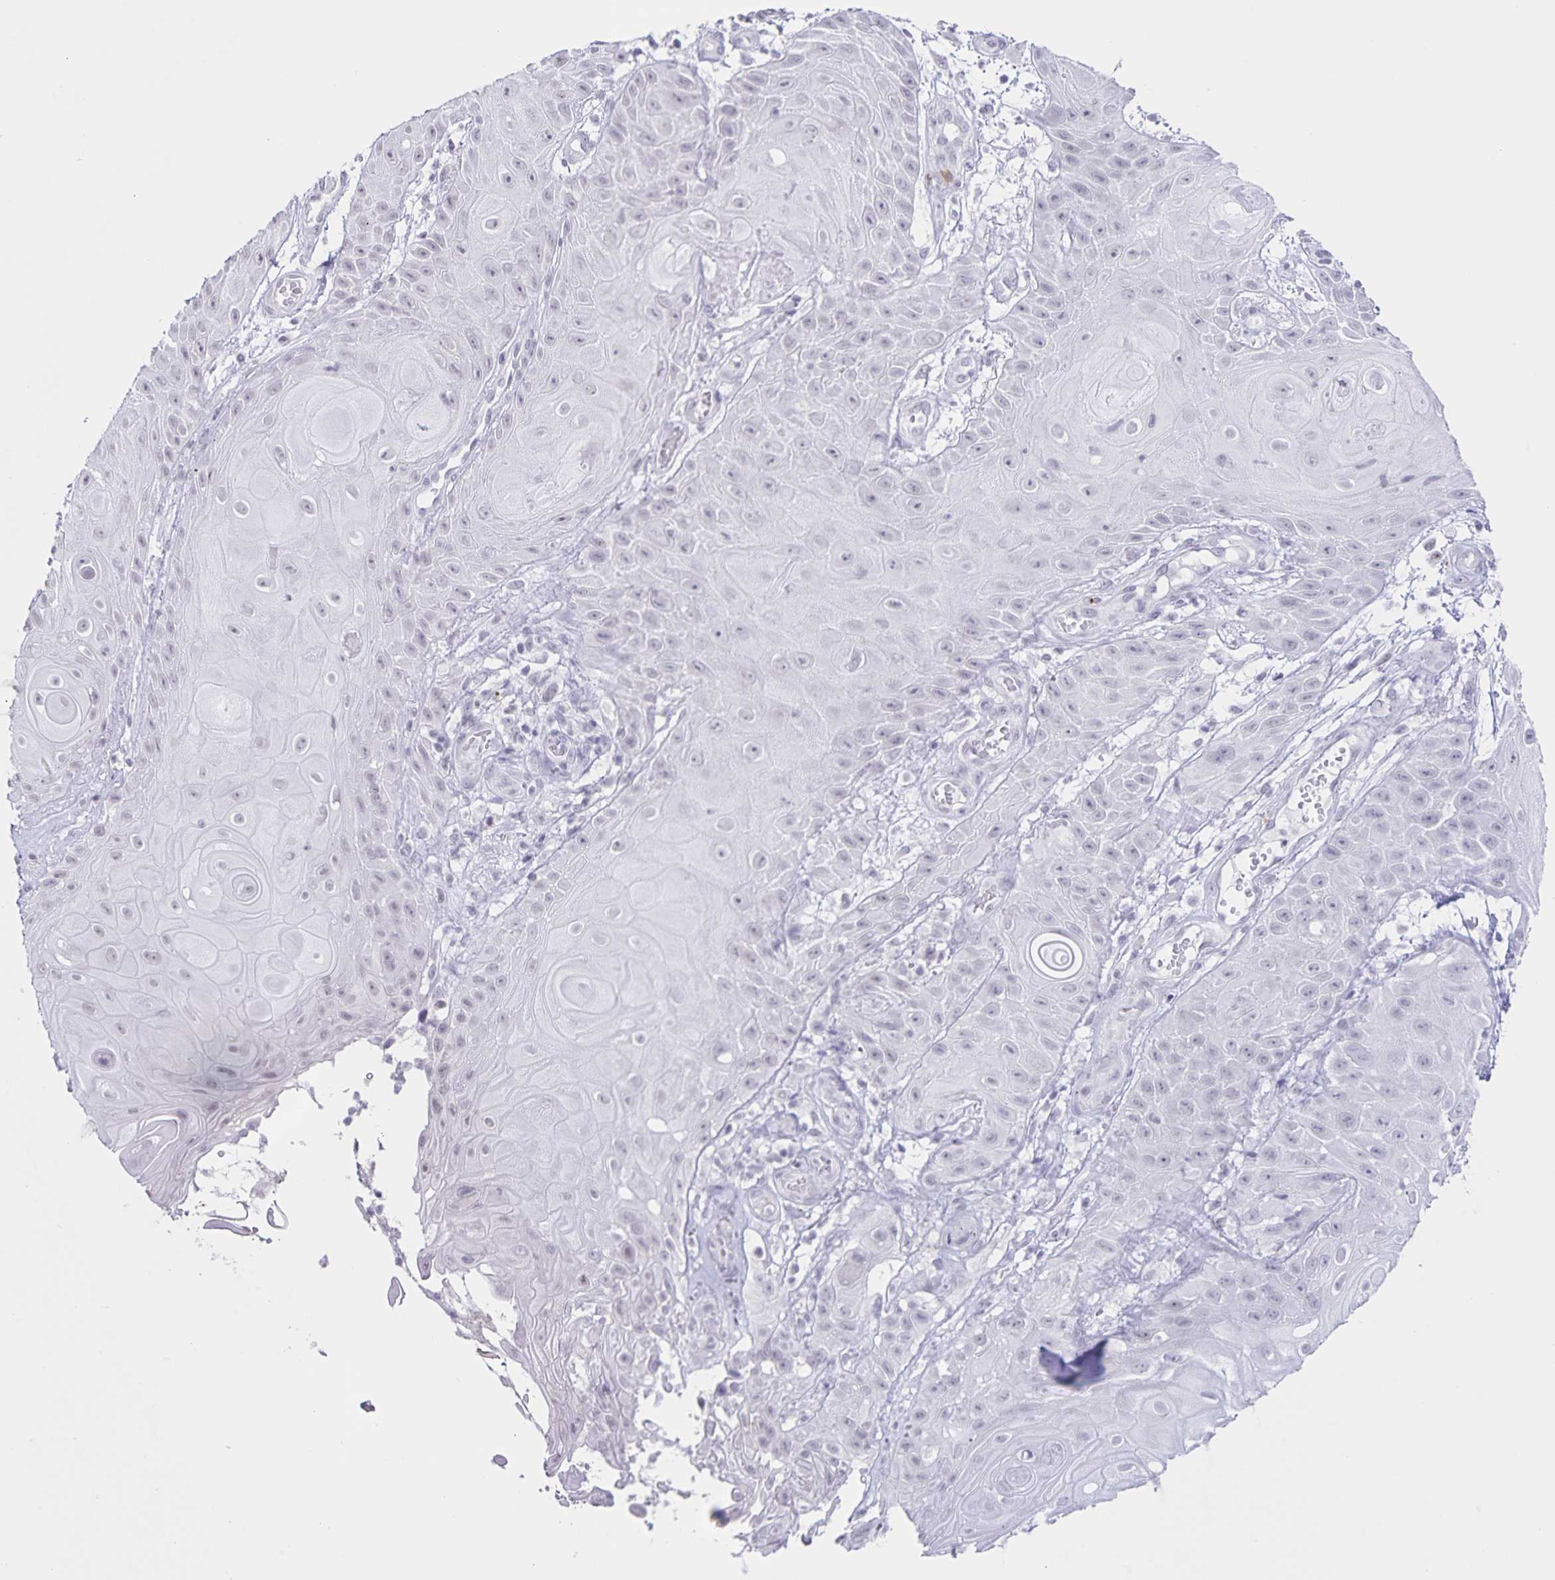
{"staining": {"intensity": "weak", "quantity": "<25%", "location": "nuclear"}, "tissue": "skin cancer", "cell_type": "Tumor cells", "image_type": "cancer", "snomed": [{"axis": "morphology", "description": "Squamous cell carcinoma, NOS"}, {"axis": "topography", "description": "Skin"}], "caption": "Tumor cells show no significant protein staining in squamous cell carcinoma (skin). The staining was performed using DAB to visualize the protein expression in brown, while the nuclei were stained in blue with hematoxylin (Magnification: 20x).", "gene": "LCE6A", "patient": {"sex": "male", "age": 62}}